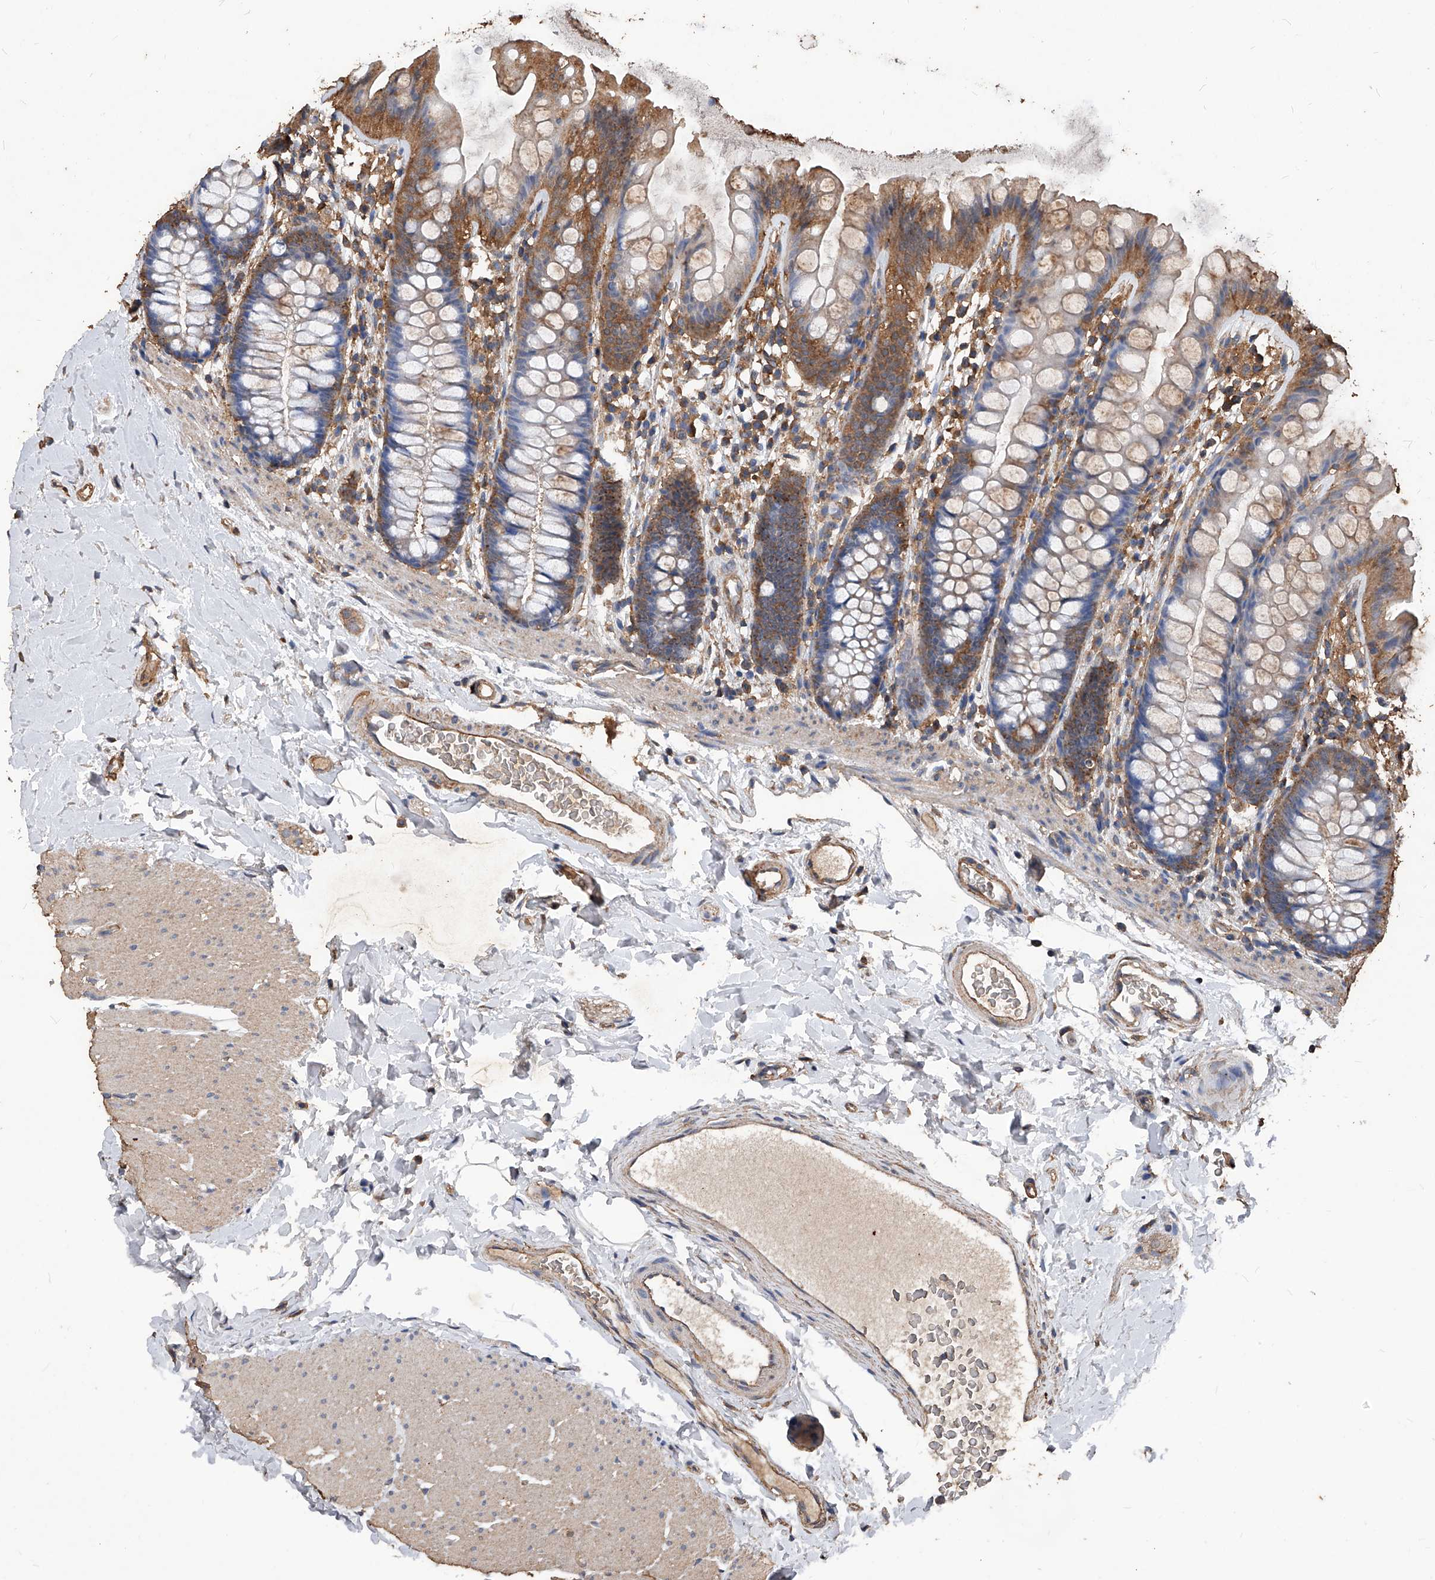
{"staining": {"intensity": "moderate", "quantity": "25%-75%", "location": "cytoplasmic/membranous"}, "tissue": "colon", "cell_type": "Endothelial cells", "image_type": "normal", "snomed": [{"axis": "morphology", "description": "Normal tissue, NOS"}, {"axis": "topography", "description": "Colon"}], "caption": "Immunohistochemistry histopathology image of unremarkable colon: colon stained using immunohistochemistry displays medium levels of moderate protein expression localized specifically in the cytoplasmic/membranous of endothelial cells, appearing as a cytoplasmic/membranous brown color.", "gene": "UCP2", "patient": {"sex": "female", "age": 62}}